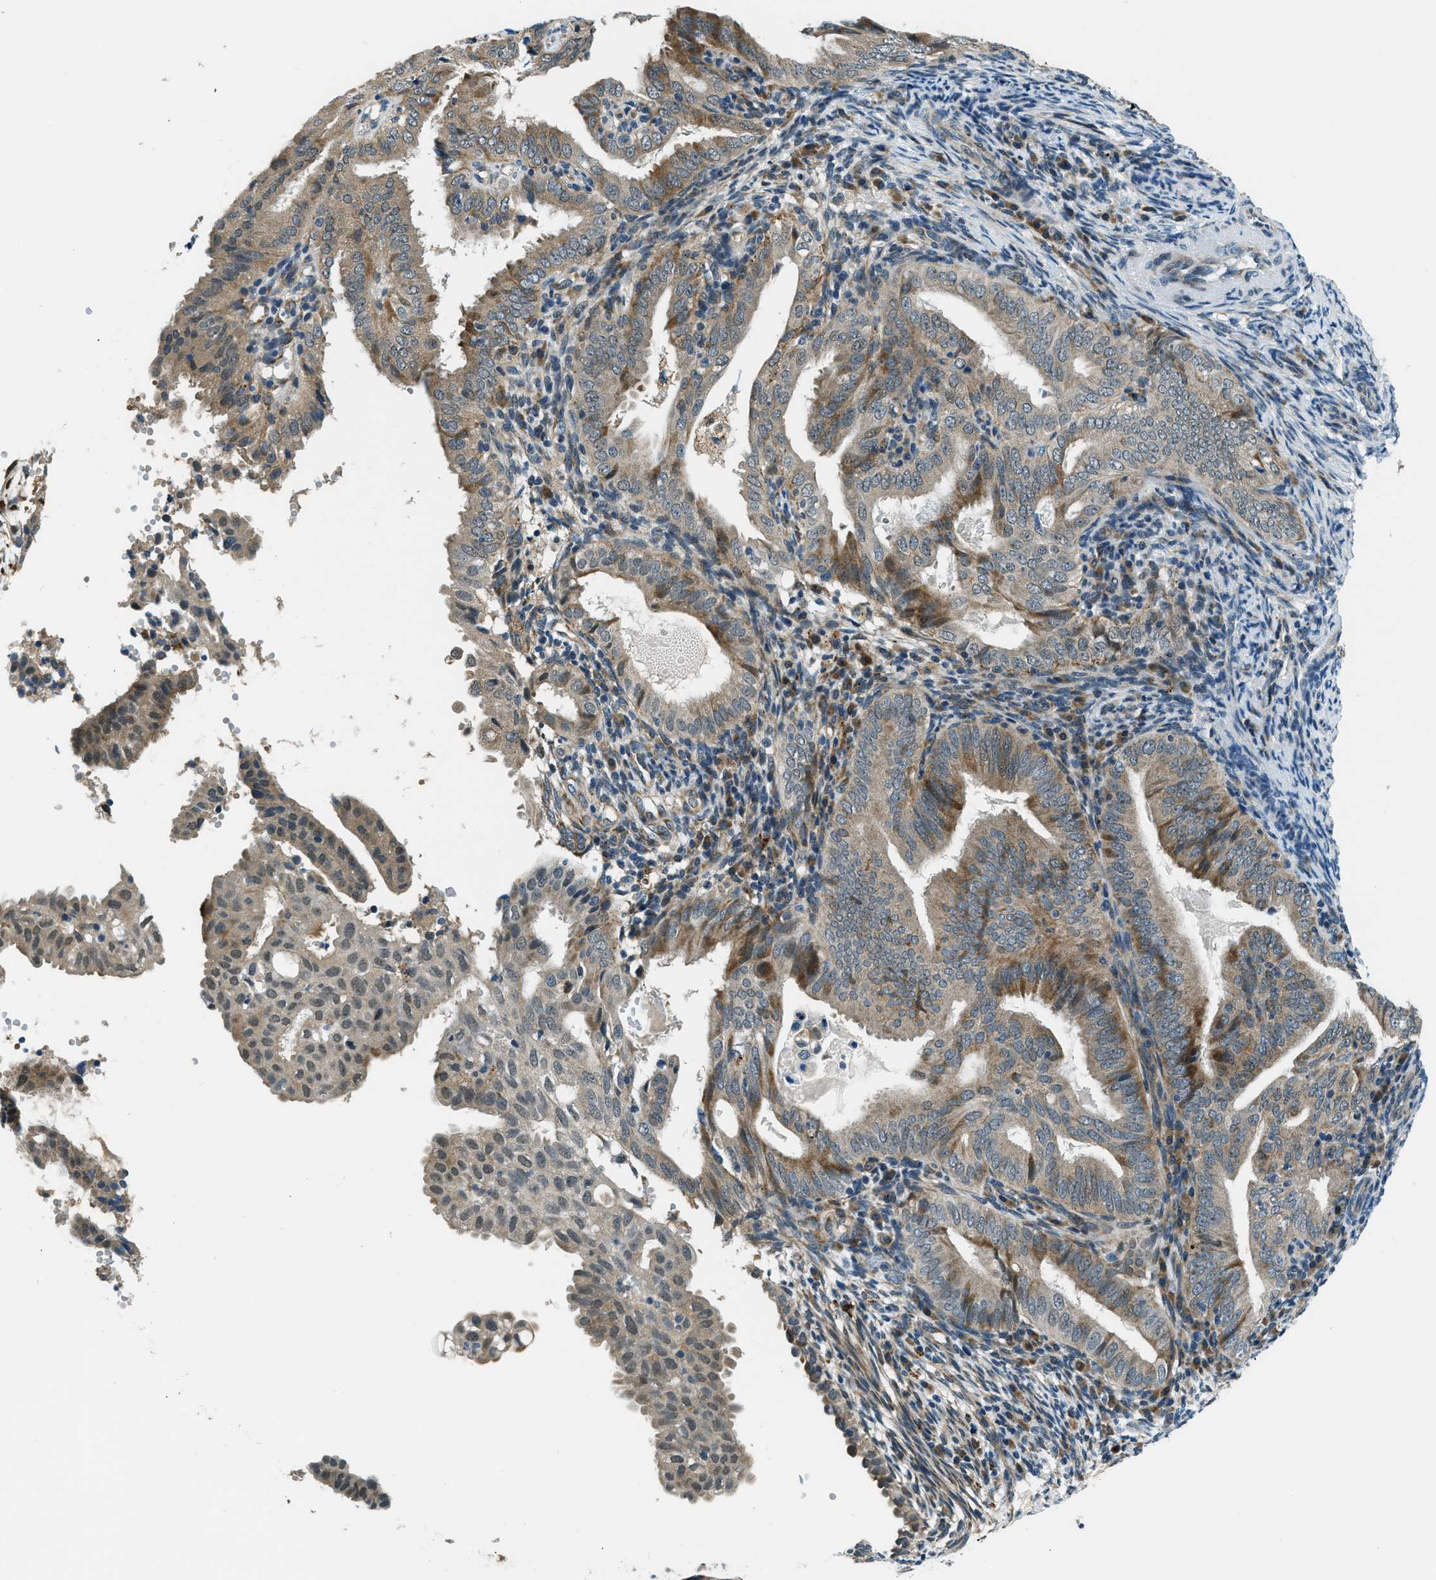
{"staining": {"intensity": "moderate", "quantity": "25%-75%", "location": "cytoplasmic/membranous"}, "tissue": "endometrial cancer", "cell_type": "Tumor cells", "image_type": "cancer", "snomed": [{"axis": "morphology", "description": "Adenocarcinoma, NOS"}, {"axis": "topography", "description": "Endometrium"}], "caption": "Immunohistochemistry micrograph of neoplastic tissue: human endometrial cancer (adenocarcinoma) stained using immunohistochemistry demonstrates medium levels of moderate protein expression localized specifically in the cytoplasmic/membranous of tumor cells, appearing as a cytoplasmic/membranous brown color.", "gene": "GINM1", "patient": {"sex": "female", "age": 58}}